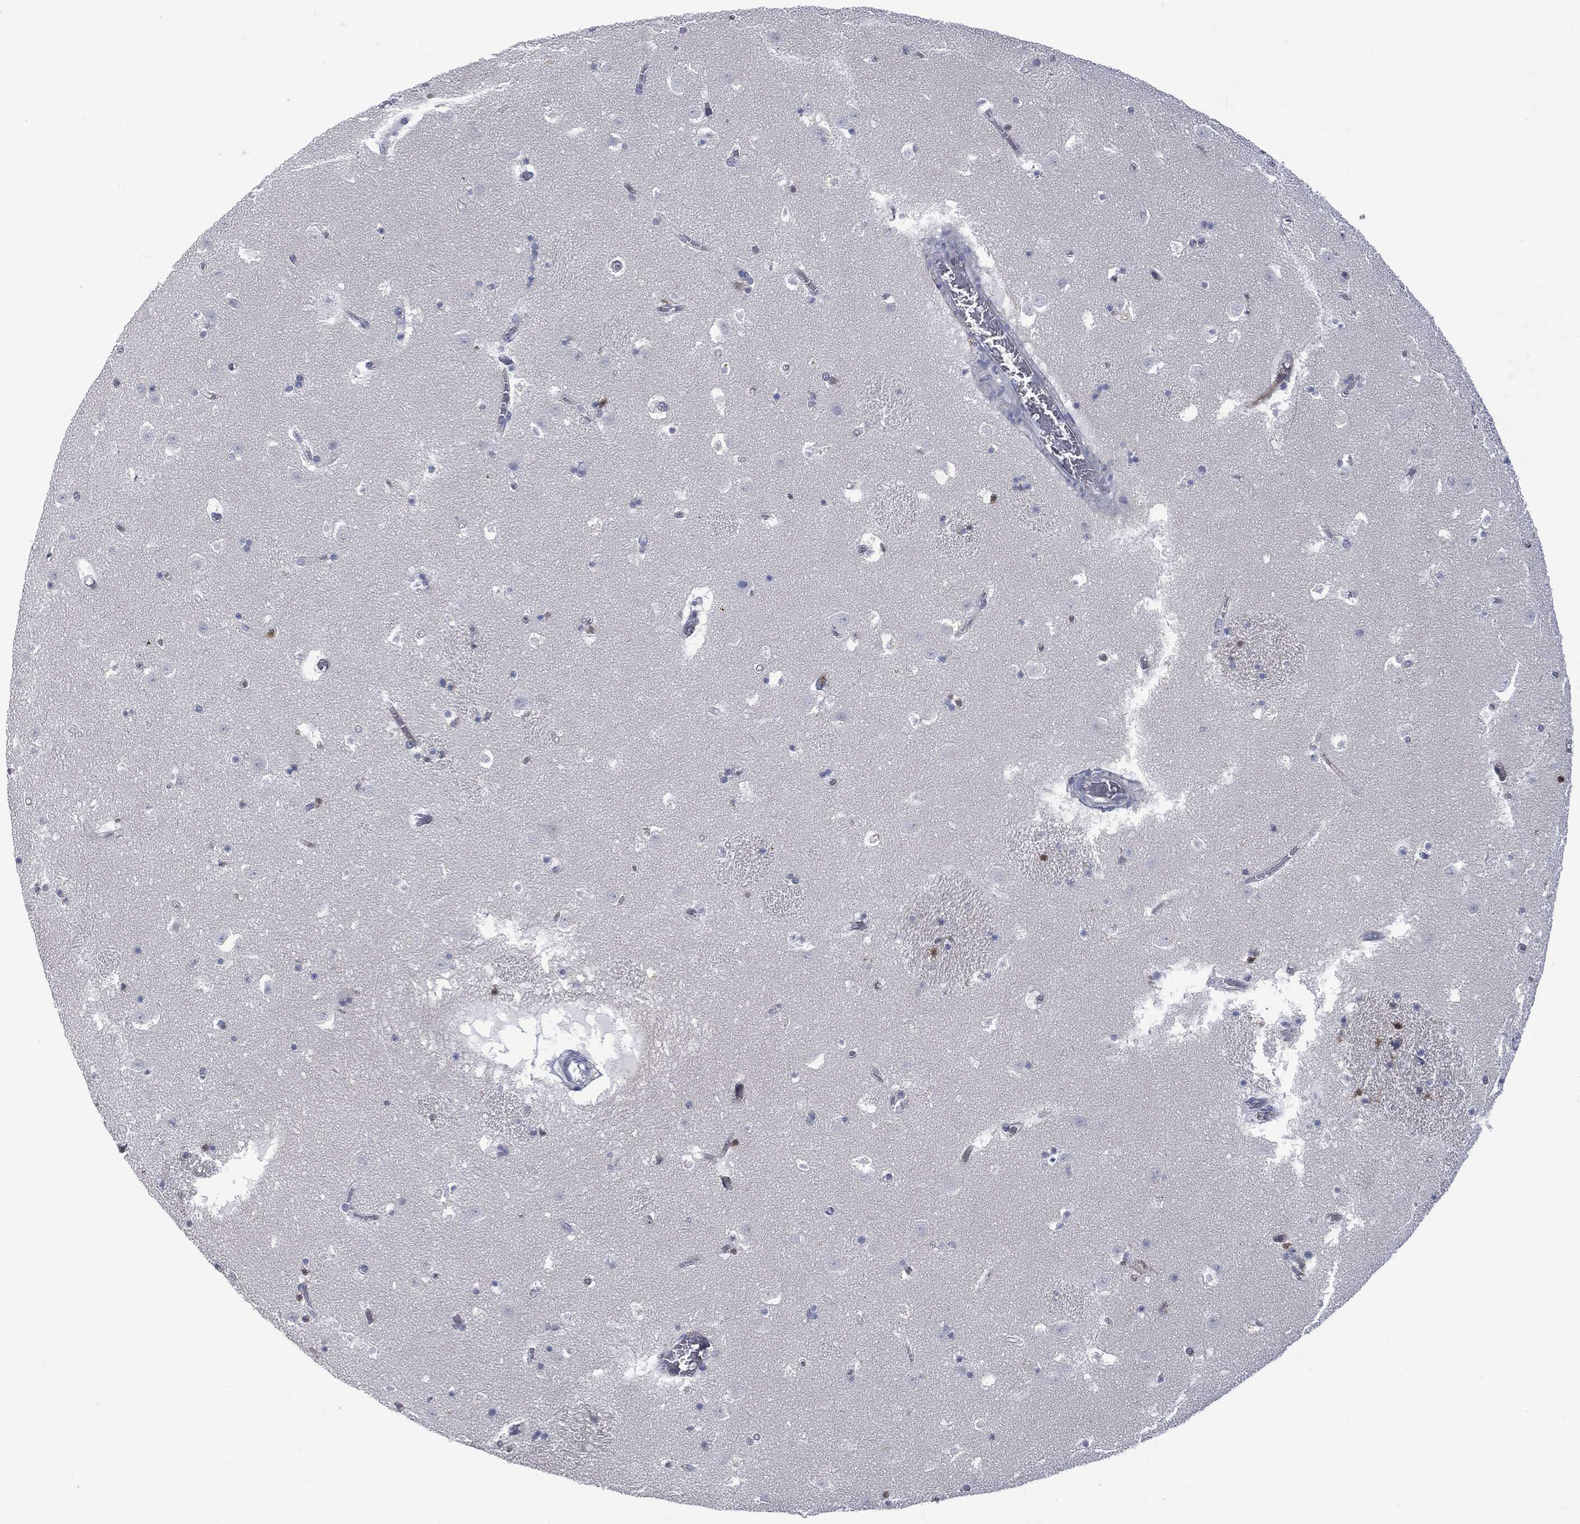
{"staining": {"intensity": "negative", "quantity": "none", "location": "none"}, "tissue": "caudate", "cell_type": "Glial cells", "image_type": "normal", "snomed": [{"axis": "morphology", "description": "Normal tissue, NOS"}, {"axis": "topography", "description": "Lateral ventricle wall"}], "caption": "This histopathology image is of unremarkable caudate stained with immunohistochemistry (IHC) to label a protein in brown with the nuclei are counter-stained blue. There is no expression in glial cells. Nuclei are stained in blue.", "gene": "BTK", "patient": {"sex": "female", "age": 42}}